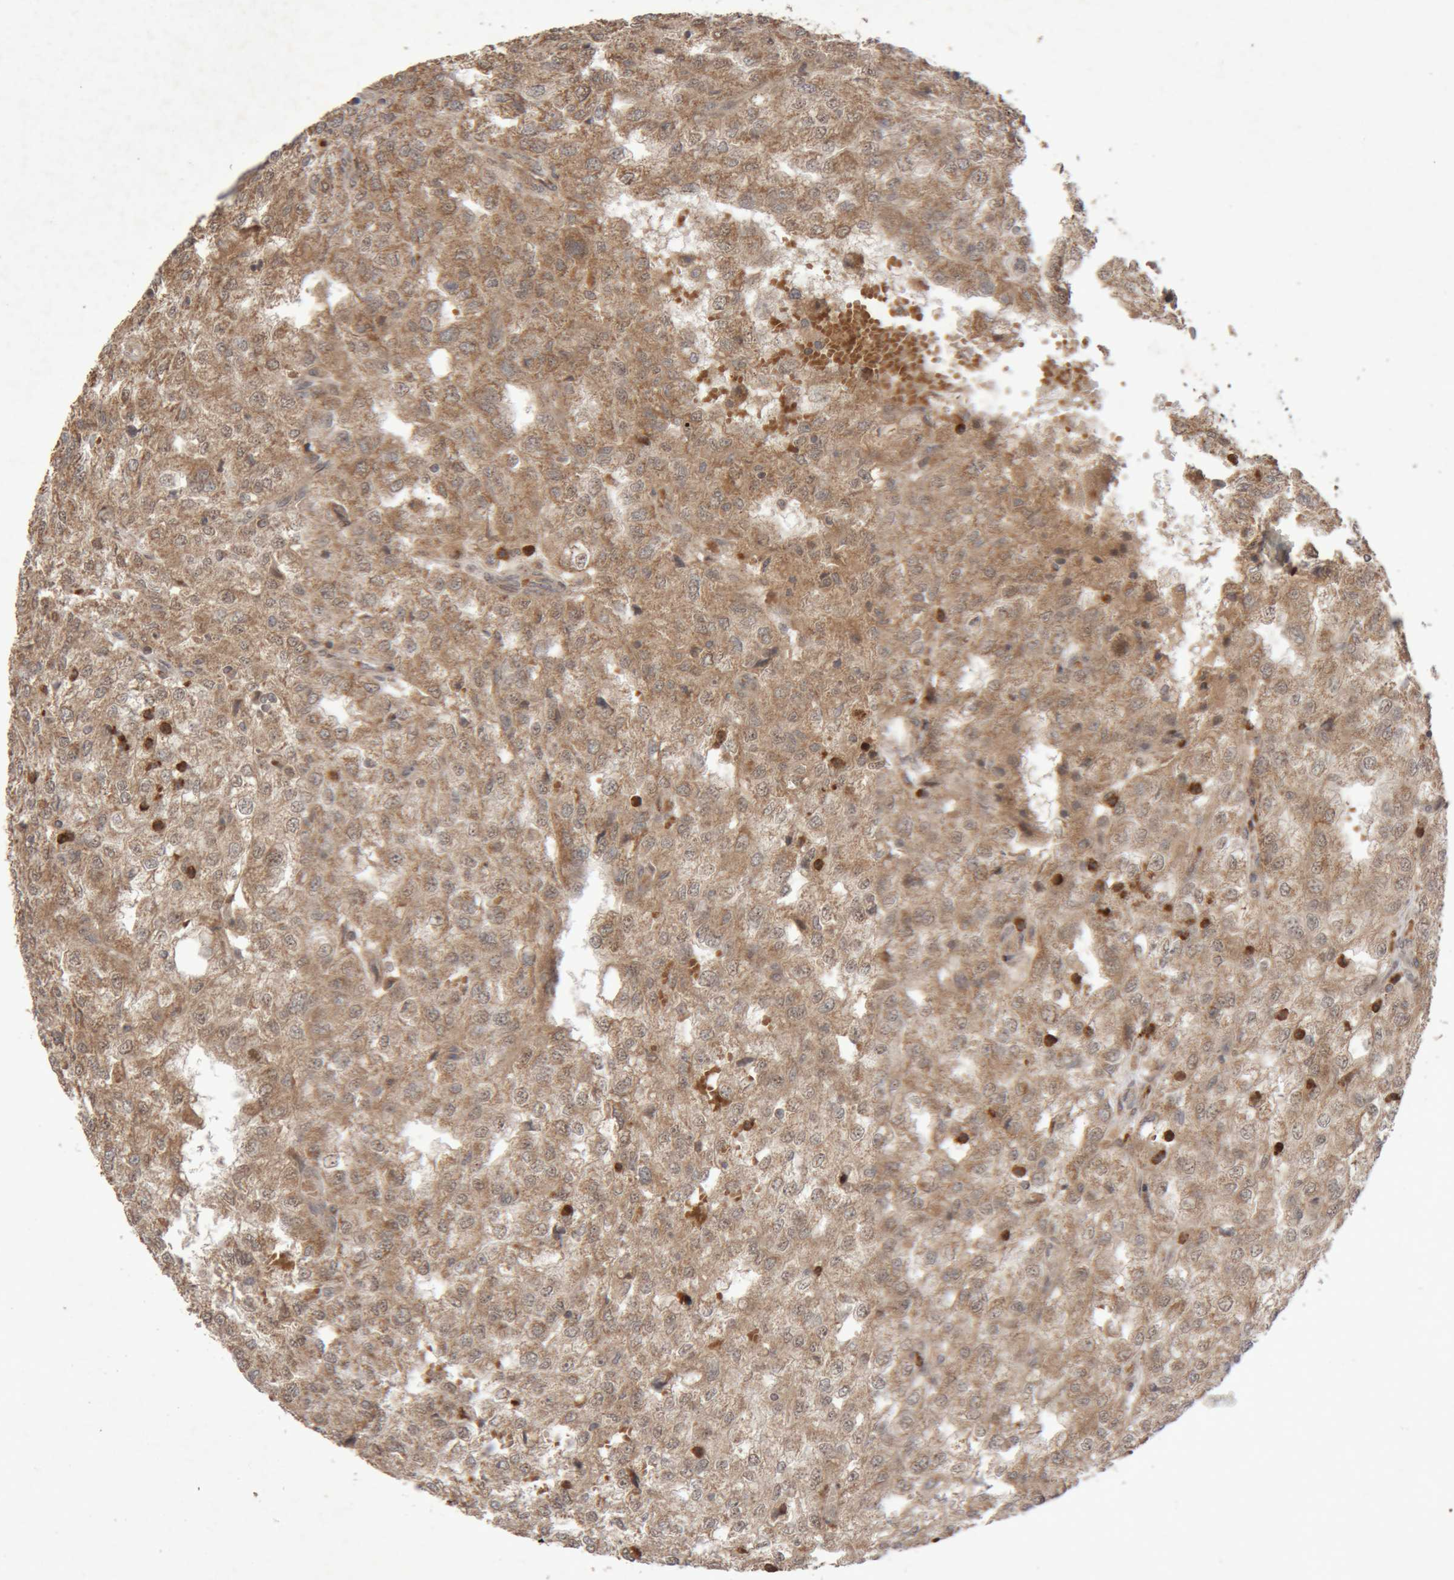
{"staining": {"intensity": "moderate", "quantity": ">75%", "location": "cytoplasmic/membranous"}, "tissue": "renal cancer", "cell_type": "Tumor cells", "image_type": "cancer", "snomed": [{"axis": "morphology", "description": "Adenocarcinoma, NOS"}, {"axis": "topography", "description": "Kidney"}], "caption": "Protein expression analysis of renal cancer exhibits moderate cytoplasmic/membranous staining in approximately >75% of tumor cells. (DAB IHC, brown staining for protein, blue staining for nuclei).", "gene": "KIF21B", "patient": {"sex": "female", "age": 54}}